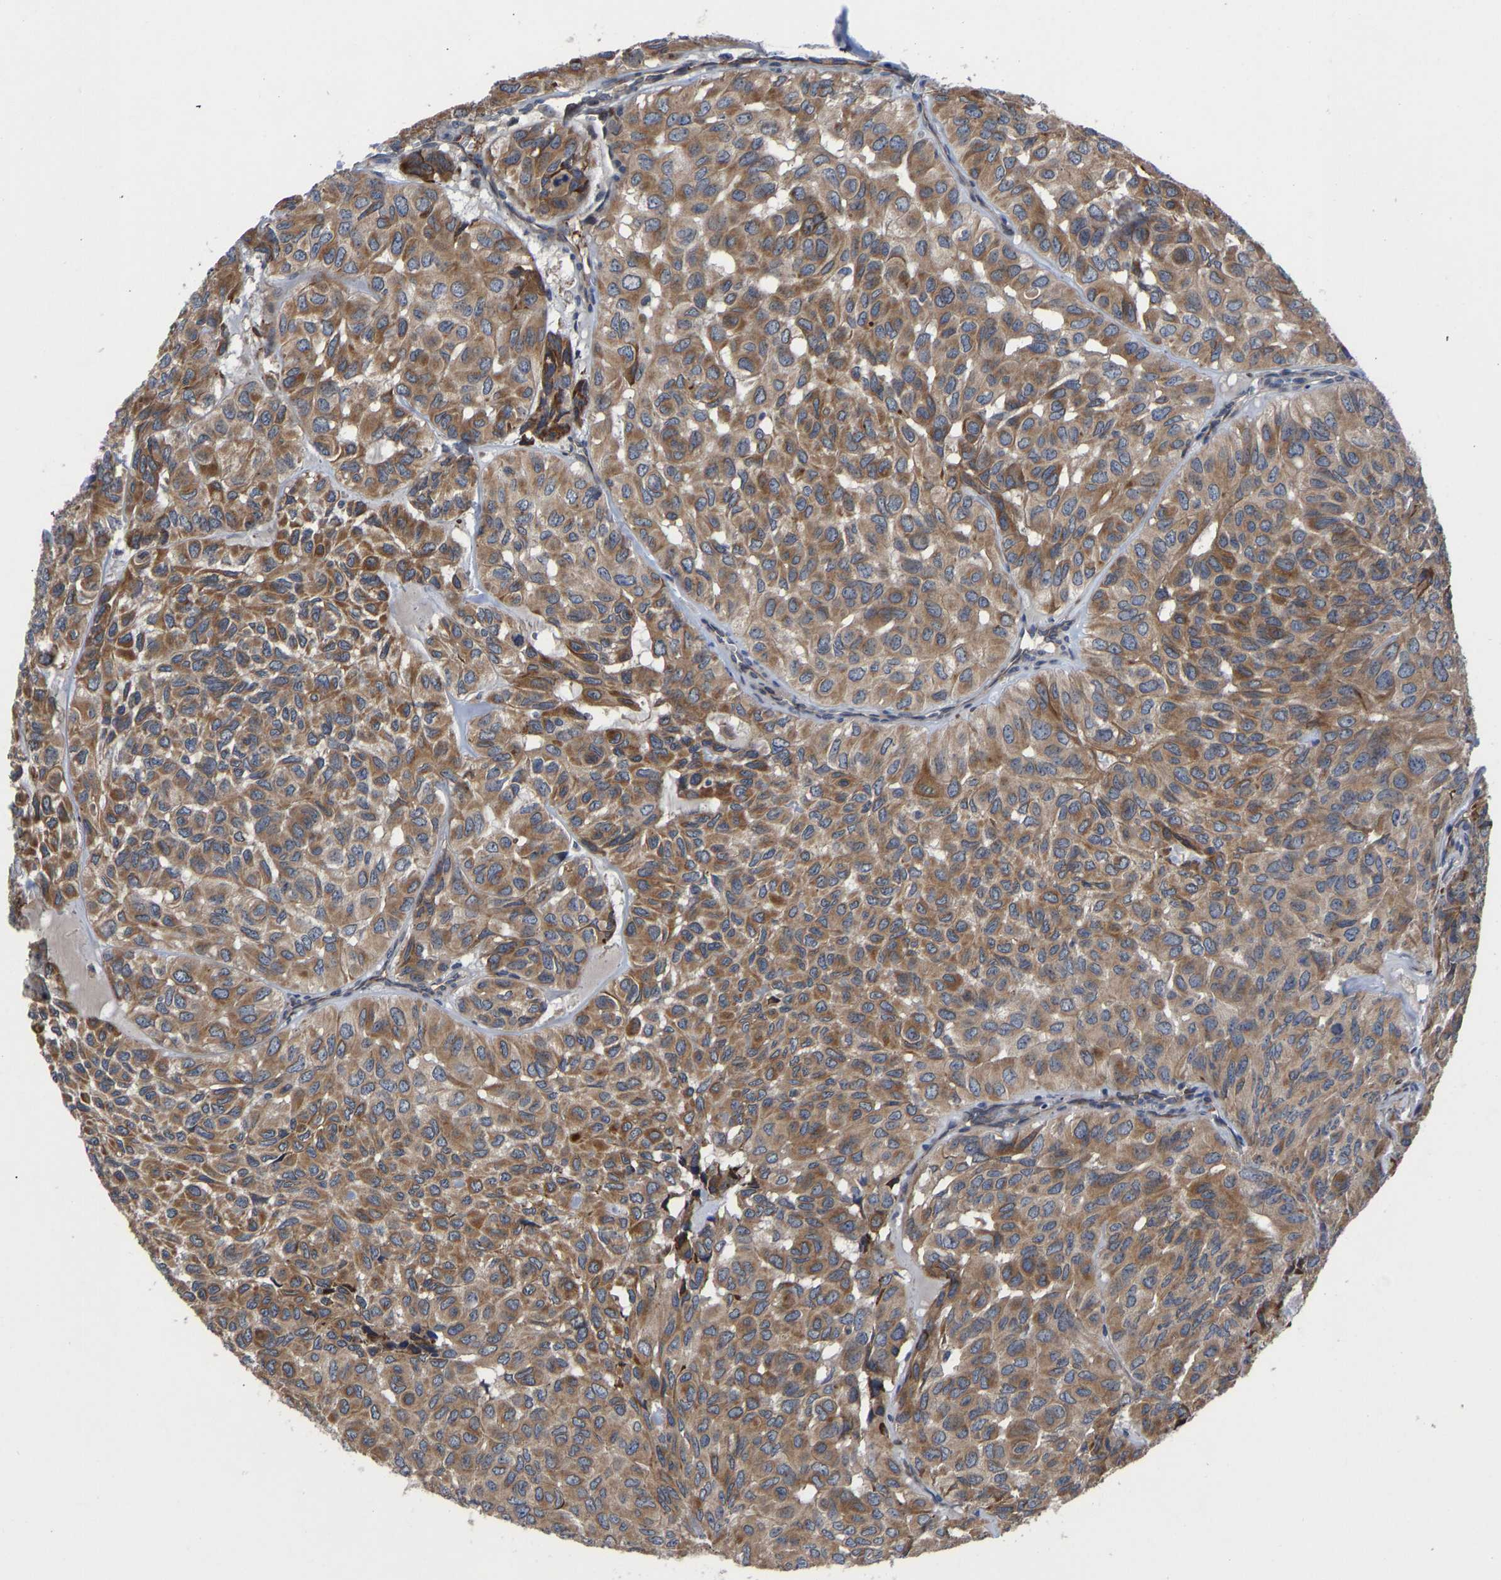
{"staining": {"intensity": "moderate", "quantity": ">75%", "location": "cytoplasmic/membranous"}, "tissue": "head and neck cancer", "cell_type": "Tumor cells", "image_type": "cancer", "snomed": [{"axis": "morphology", "description": "Adenocarcinoma, NOS"}, {"axis": "topography", "description": "Salivary gland, NOS"}, {"axis": "topography", "description": "Head-Neck"}], "caption": "Tumor cells display moderate cytoplasmic/membranous staining in approximately >75% of cells in head and neck adenocarcinoma. The protein is stained brown, and the nuclei are stained in blue (DAB IHC with brightfield microscopy, high magnification).", "gene": "FRRS1", "patient": {"sex": "female", "age": 76}}